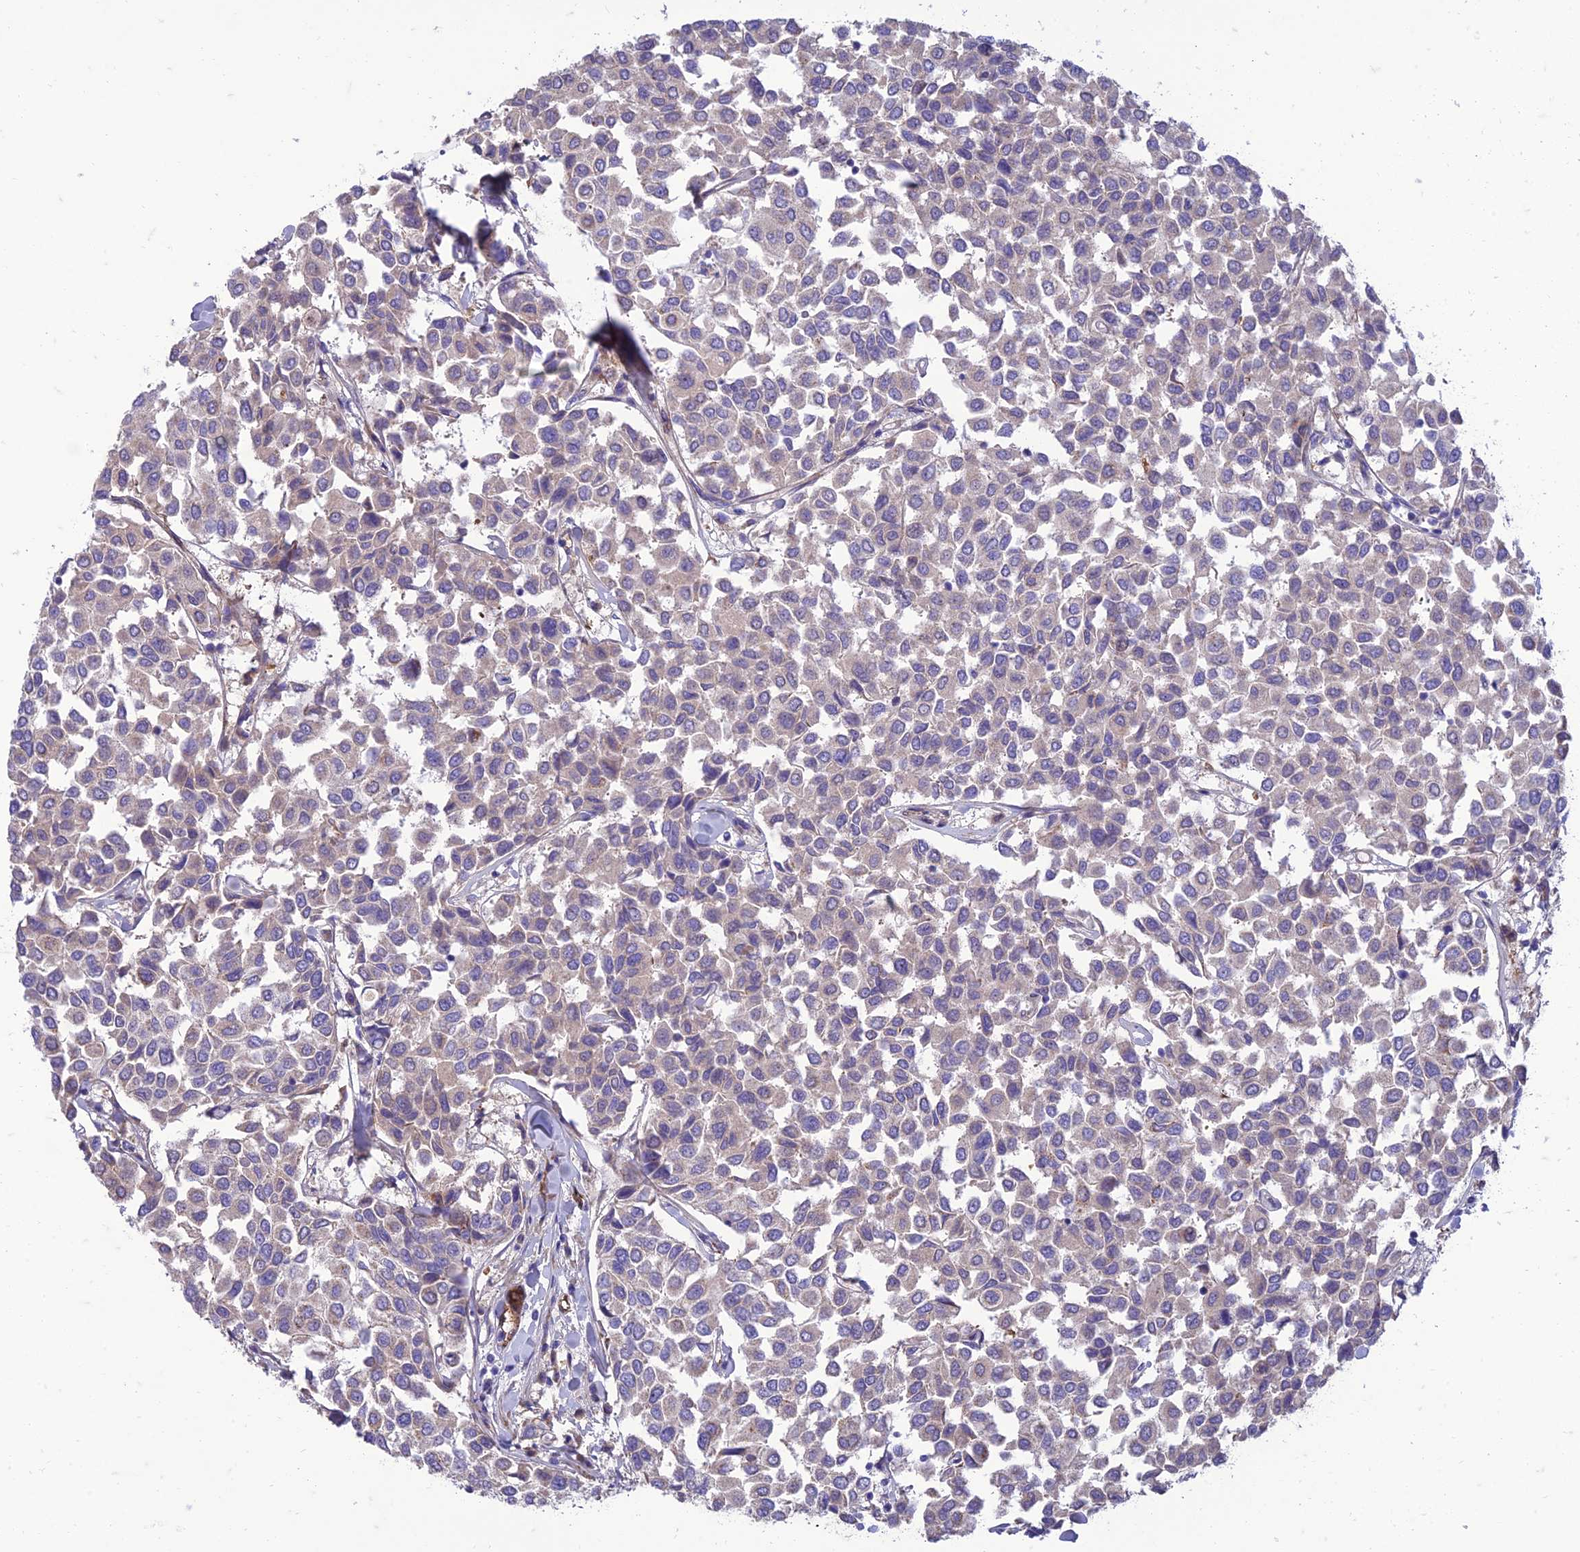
{"staining": {"intensity": "weak", "quantity": "<25%", "location": "cytoplasmic/membranous"}, "tissue": "breast cancer", "cell_type": "Tumor cells", "image_type": "cancer", "snomed": [{"axis": "morphology", "description": "Duct carcinoma"}, {"axis": "topography", "description": "Breast"}], "caption": "Breast infiltrating ductal carcinoma was stained to show a protein in brown. There is no significant expression in tumor cells.", "gene": "SEL1L3", "patient": {"sex": "female", "age": 55}}